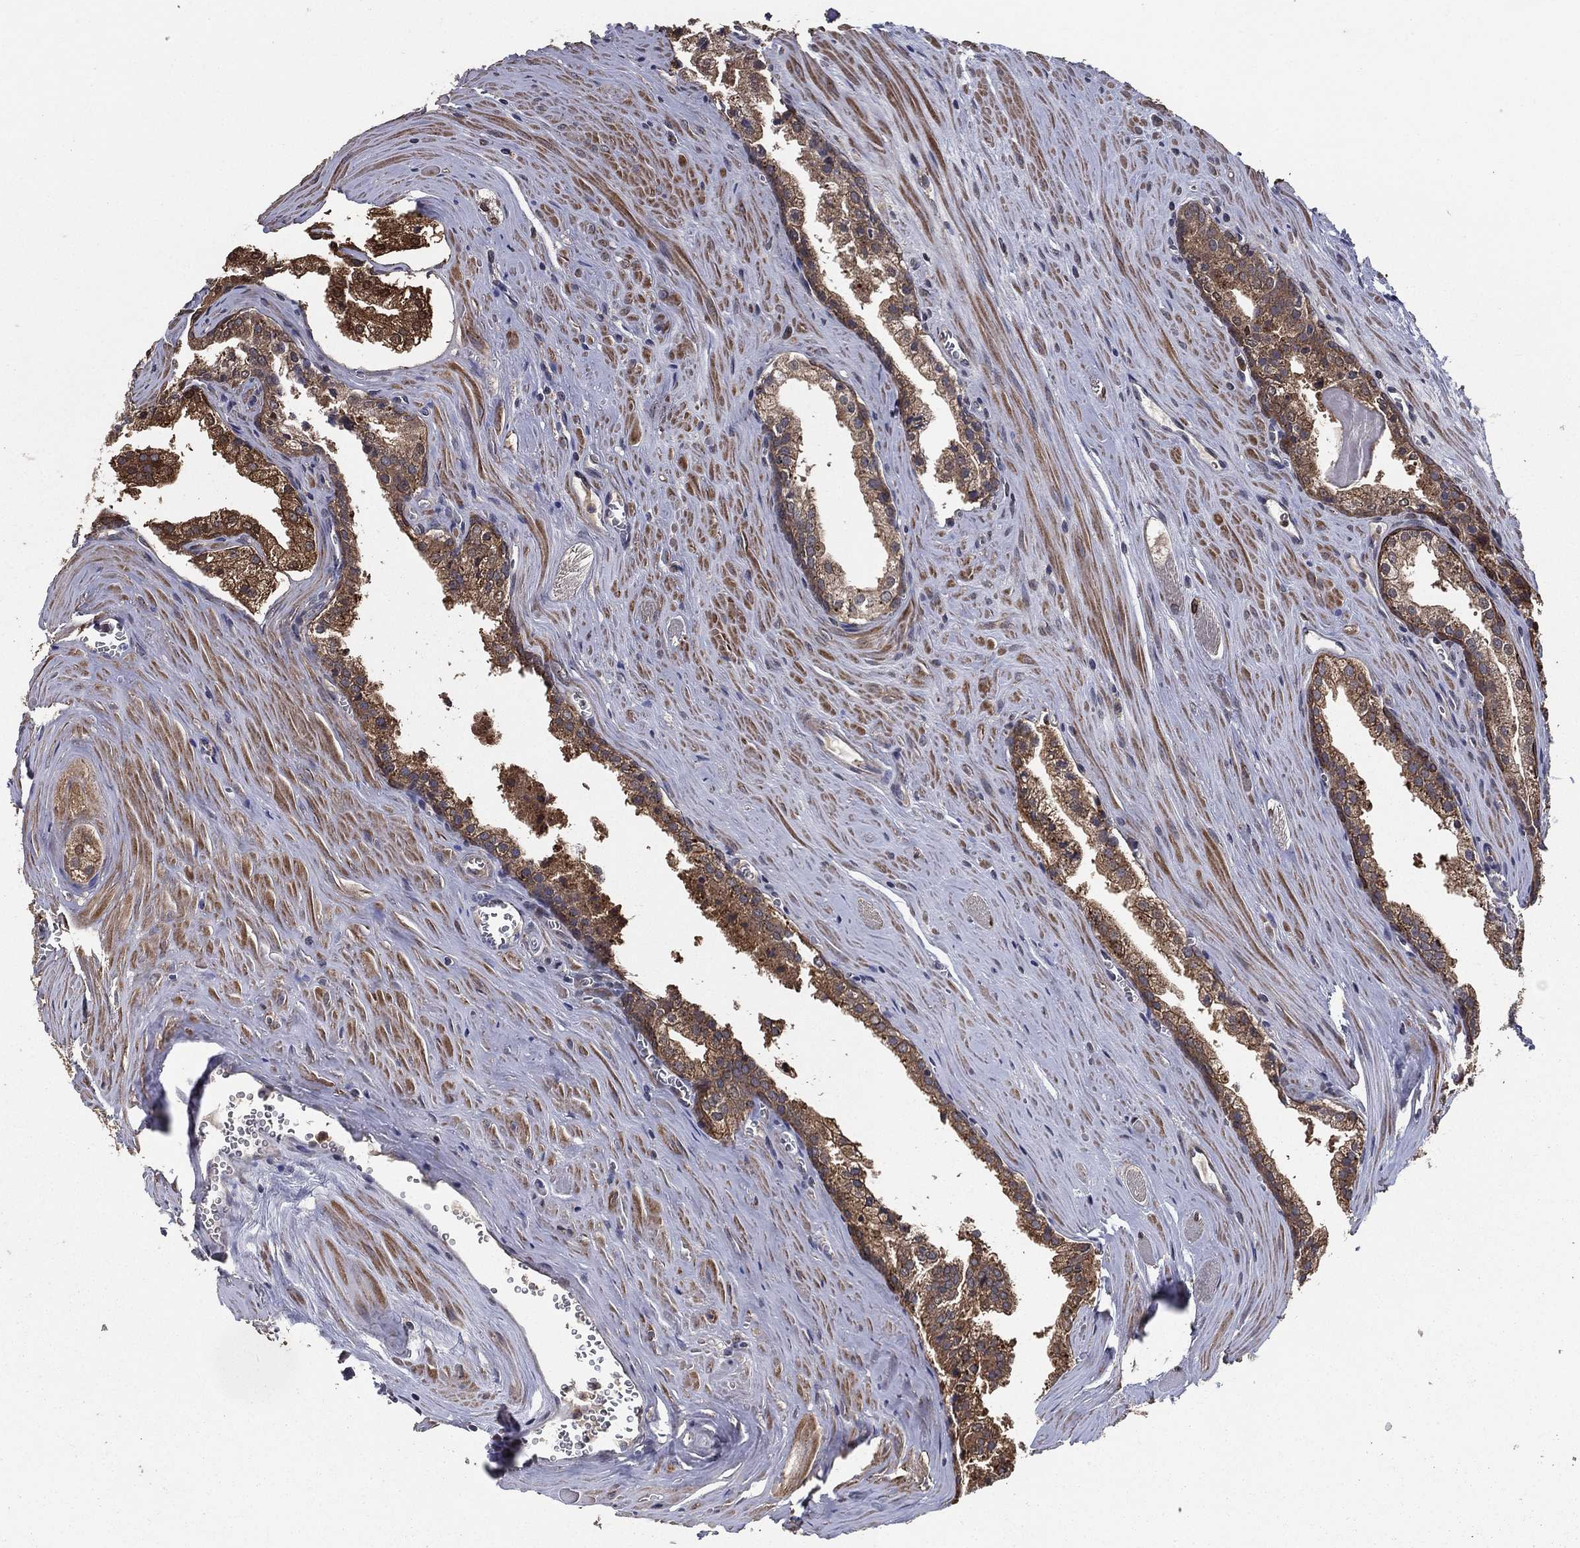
{"staining": {"intensity": "moderate", "quantity": ">75%", "location": "cytoplasmic/membranous"}, "tissue": "prostate cancer", "cell_type": "Tumor cells", "image_type": "cancer", "snomed": [{"axis": "morphology", "description": "Adenocarcinoma, NOS"}, {"axis": "topography", "description": "Prostate"}], "caption": "Immunohistochemical staining of prostate cancer displays medium levels of moderate cytoplasmic/membranous positivity in about >75% of tumor cells. The staining is performed using DAB brown chromogen to label protein expression. The nuclei are counter-stained blue using hematoxylin.", "gene": "PCNT", "patient": {"sex": "male", "age": 72}}